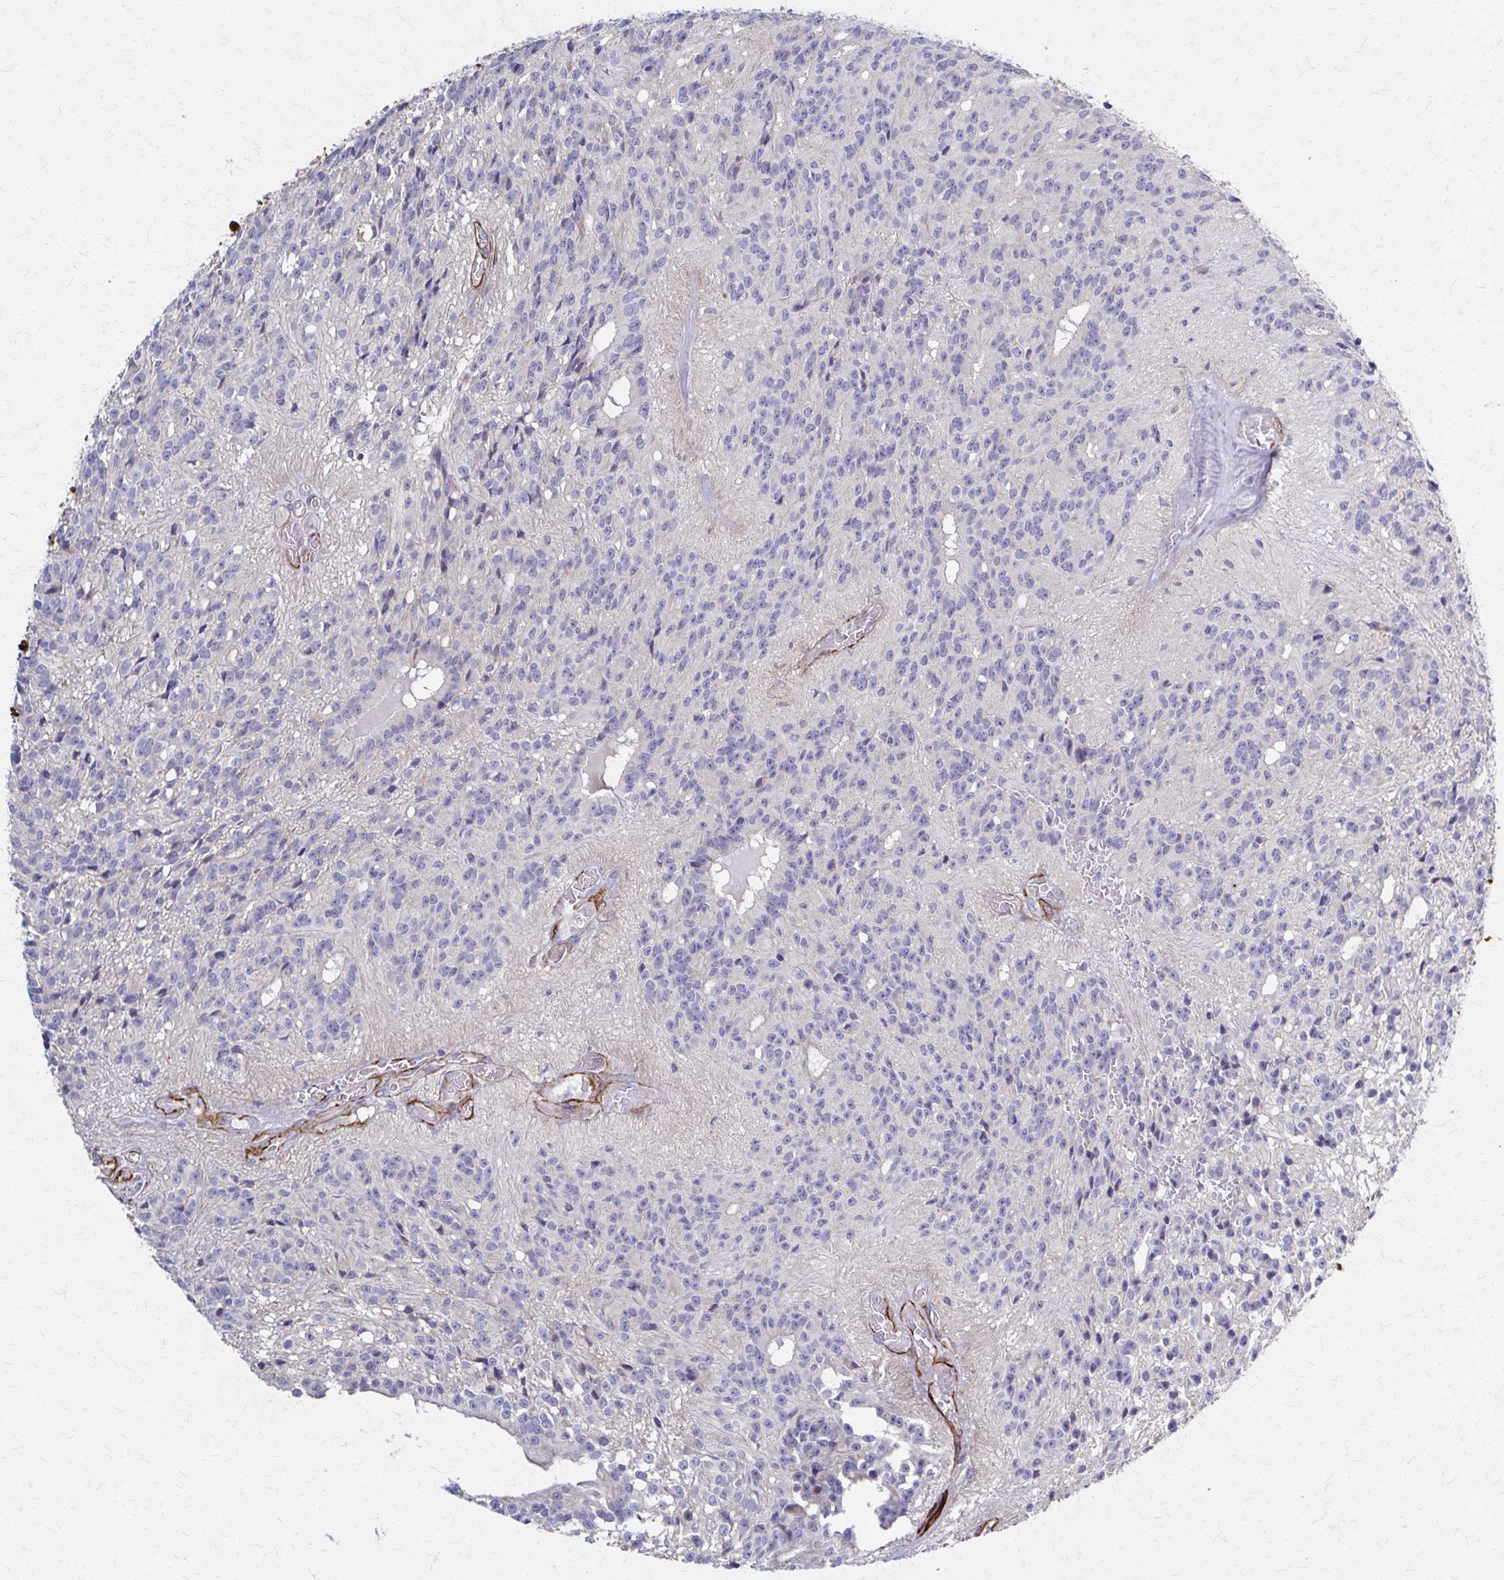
{"staining": {"intensity": "negative", "quantity": "none", "location": "none"}, "tissue": "glioma", "cell_type": "Tumor cells", "image_type": "cancer", "snomed": [{"axis": "morphology", "description": "Glioma, malignant, Low grade"}, {"axis": "topography", "description": "Brain"}], "caption": "IHC image of neoplastic tissue: glioma stained with DAB (3,3'-diaminobenzidine) displays no significant protein staining in tumor cells.", "gene": "TIMMDC1", "patient": {"sex": "male", "age": 31}}